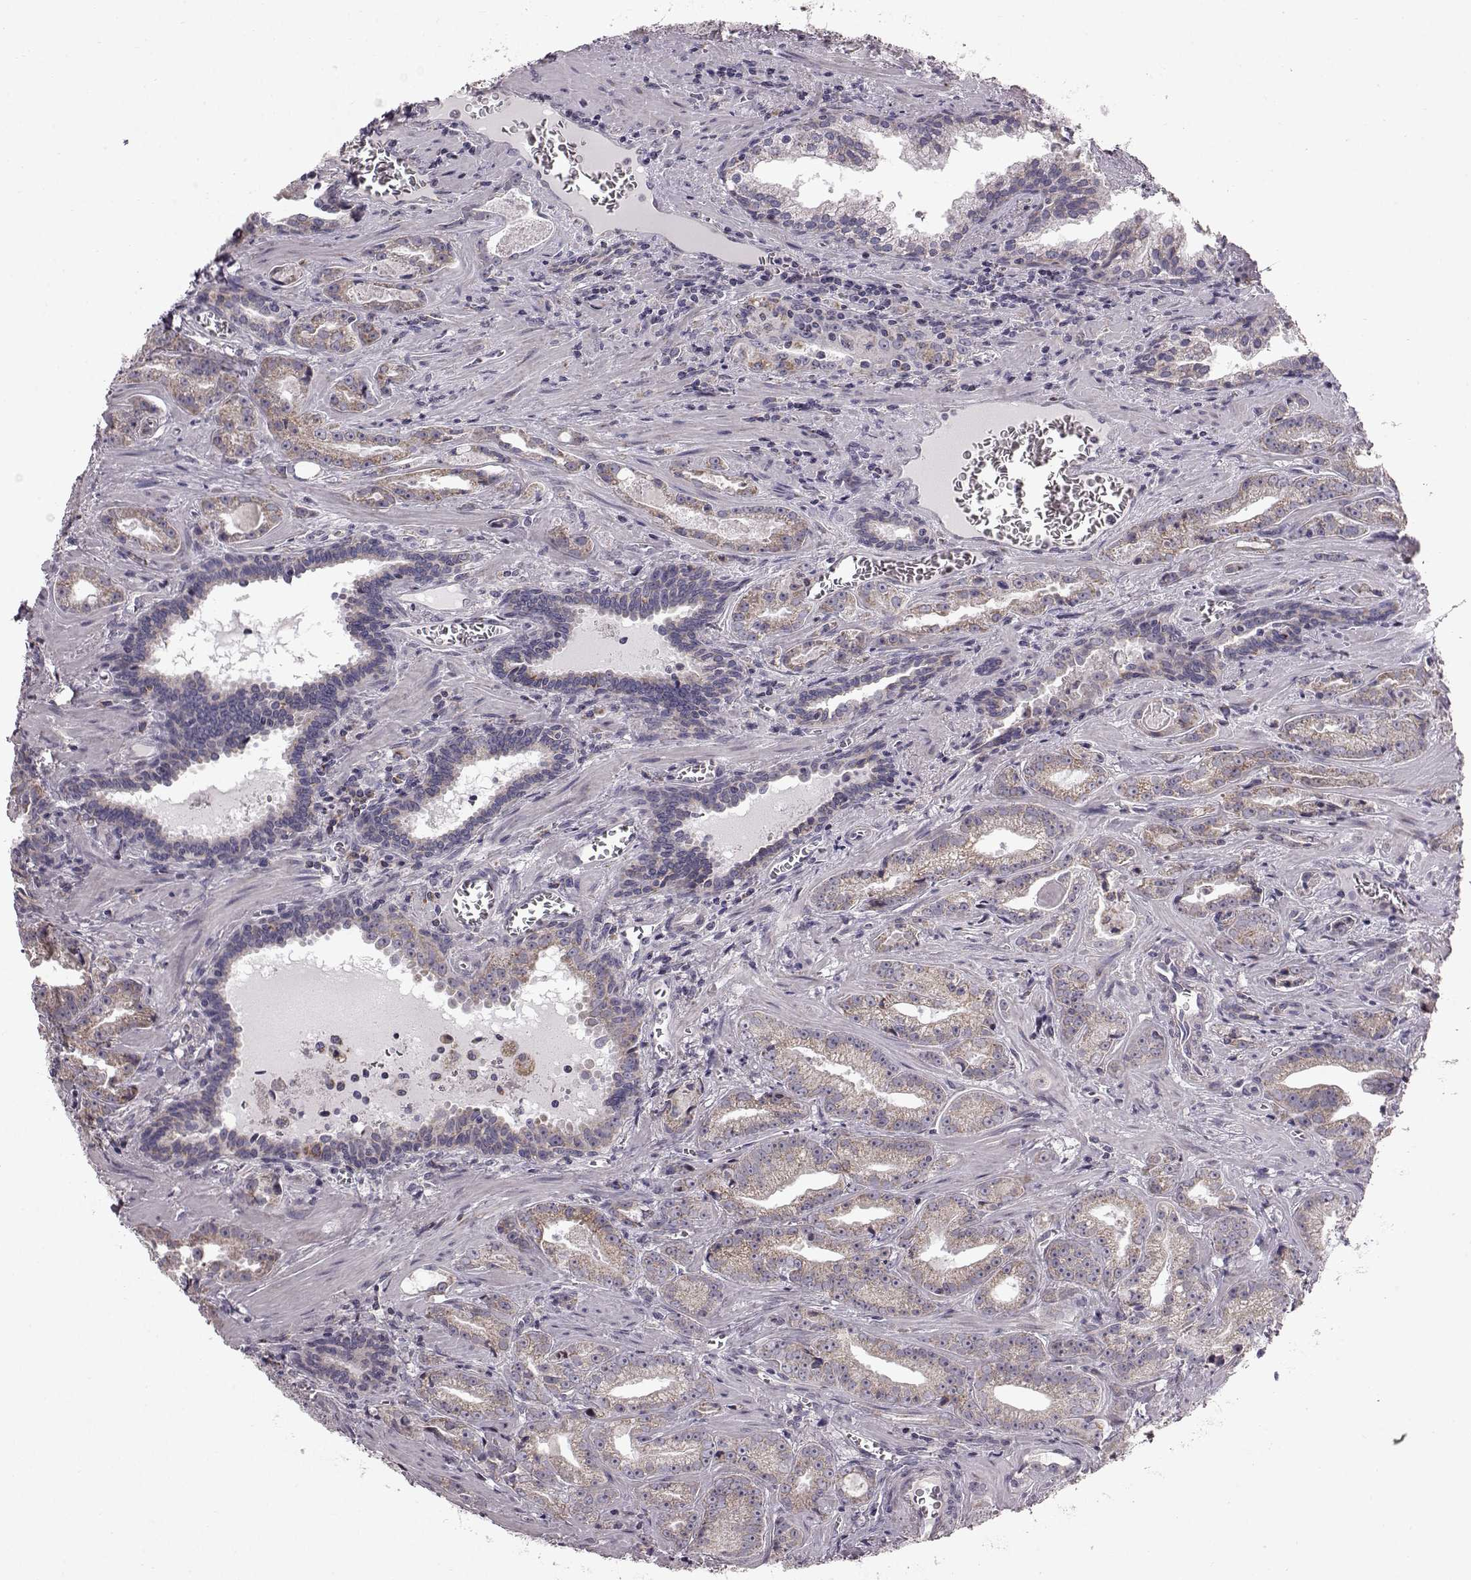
{"staining": {"intensity": "weak", "quantity": ">75%", "location": "cytoplasmic/membranous"}, "tissue": "prostate cancer", "cell_type": "Tumor cells", "image_type": "cancer", "snomed": [{"axis": "morphology", "description": "Adenocarcinoma, High grade"}, {"axis": "topography", "description": "Prostate"}], "caption": "Brown immunohistochemical staining in human prostate cancer (adenocarcinoma (high-grade)) exhibits weak cytoplasmic/membranous staining in about >75% of tumor cells.", "gene": "FAM8A1", "patient": {"sex": "male", "age": 68}}